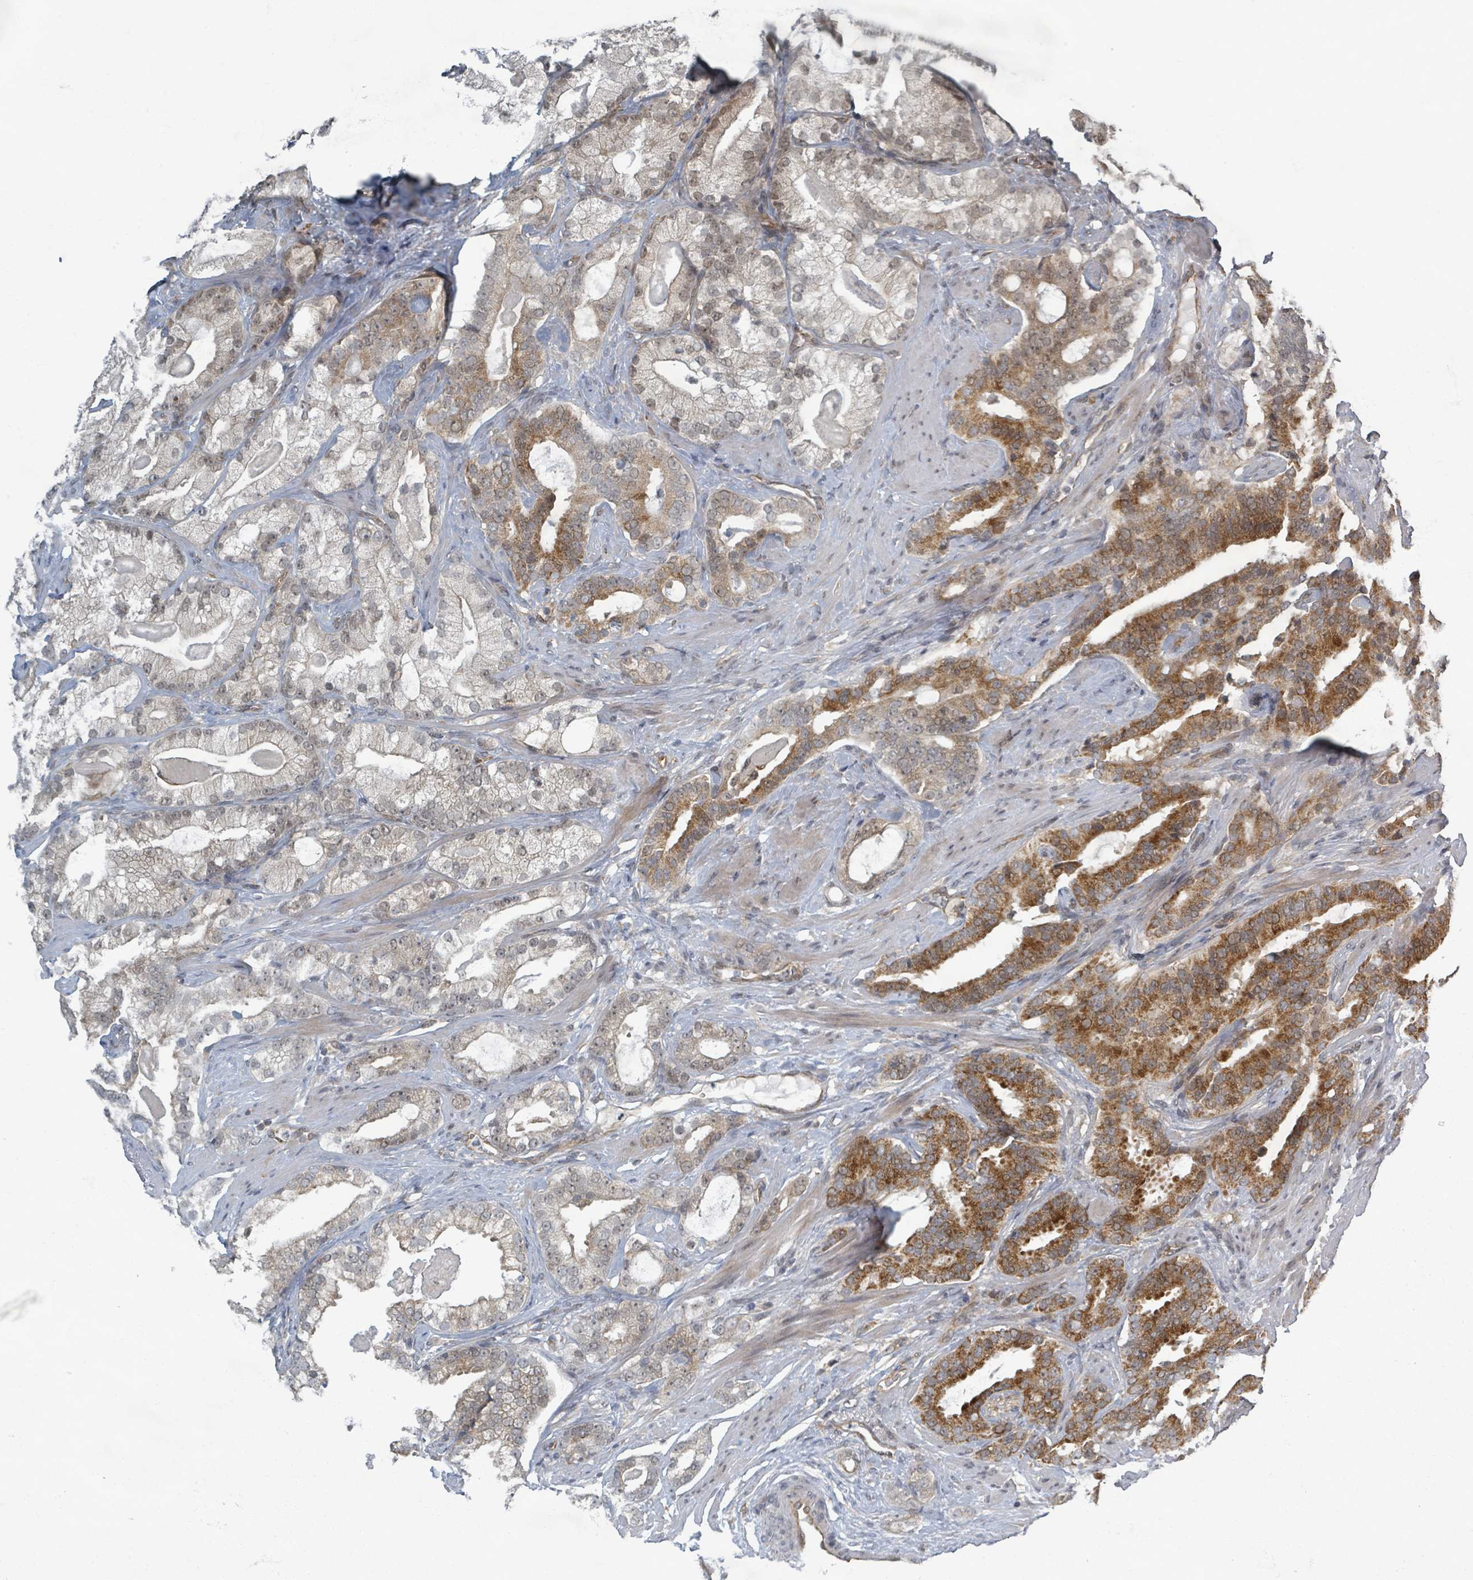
{"staining": {"intensity": "strong", "quantity": "25%-75%", "location": "cytoplasmic/membranous"}, "tissue": "prostate cancer", "cell_type": "Tumor cells", "image_type": "cancer", "snomed": [{"axis": "morphology", "description": "Adenocarcinoma, High grade"}, {"axis": "topography", "description": "Prostate"}], "caption": "High-grade adenocarcinoma (prostate) stained with a protein marker exhibits strong staining in tumor cells.", "gene": "INTS15", "patient": {"sex": "male", "age": 64}}